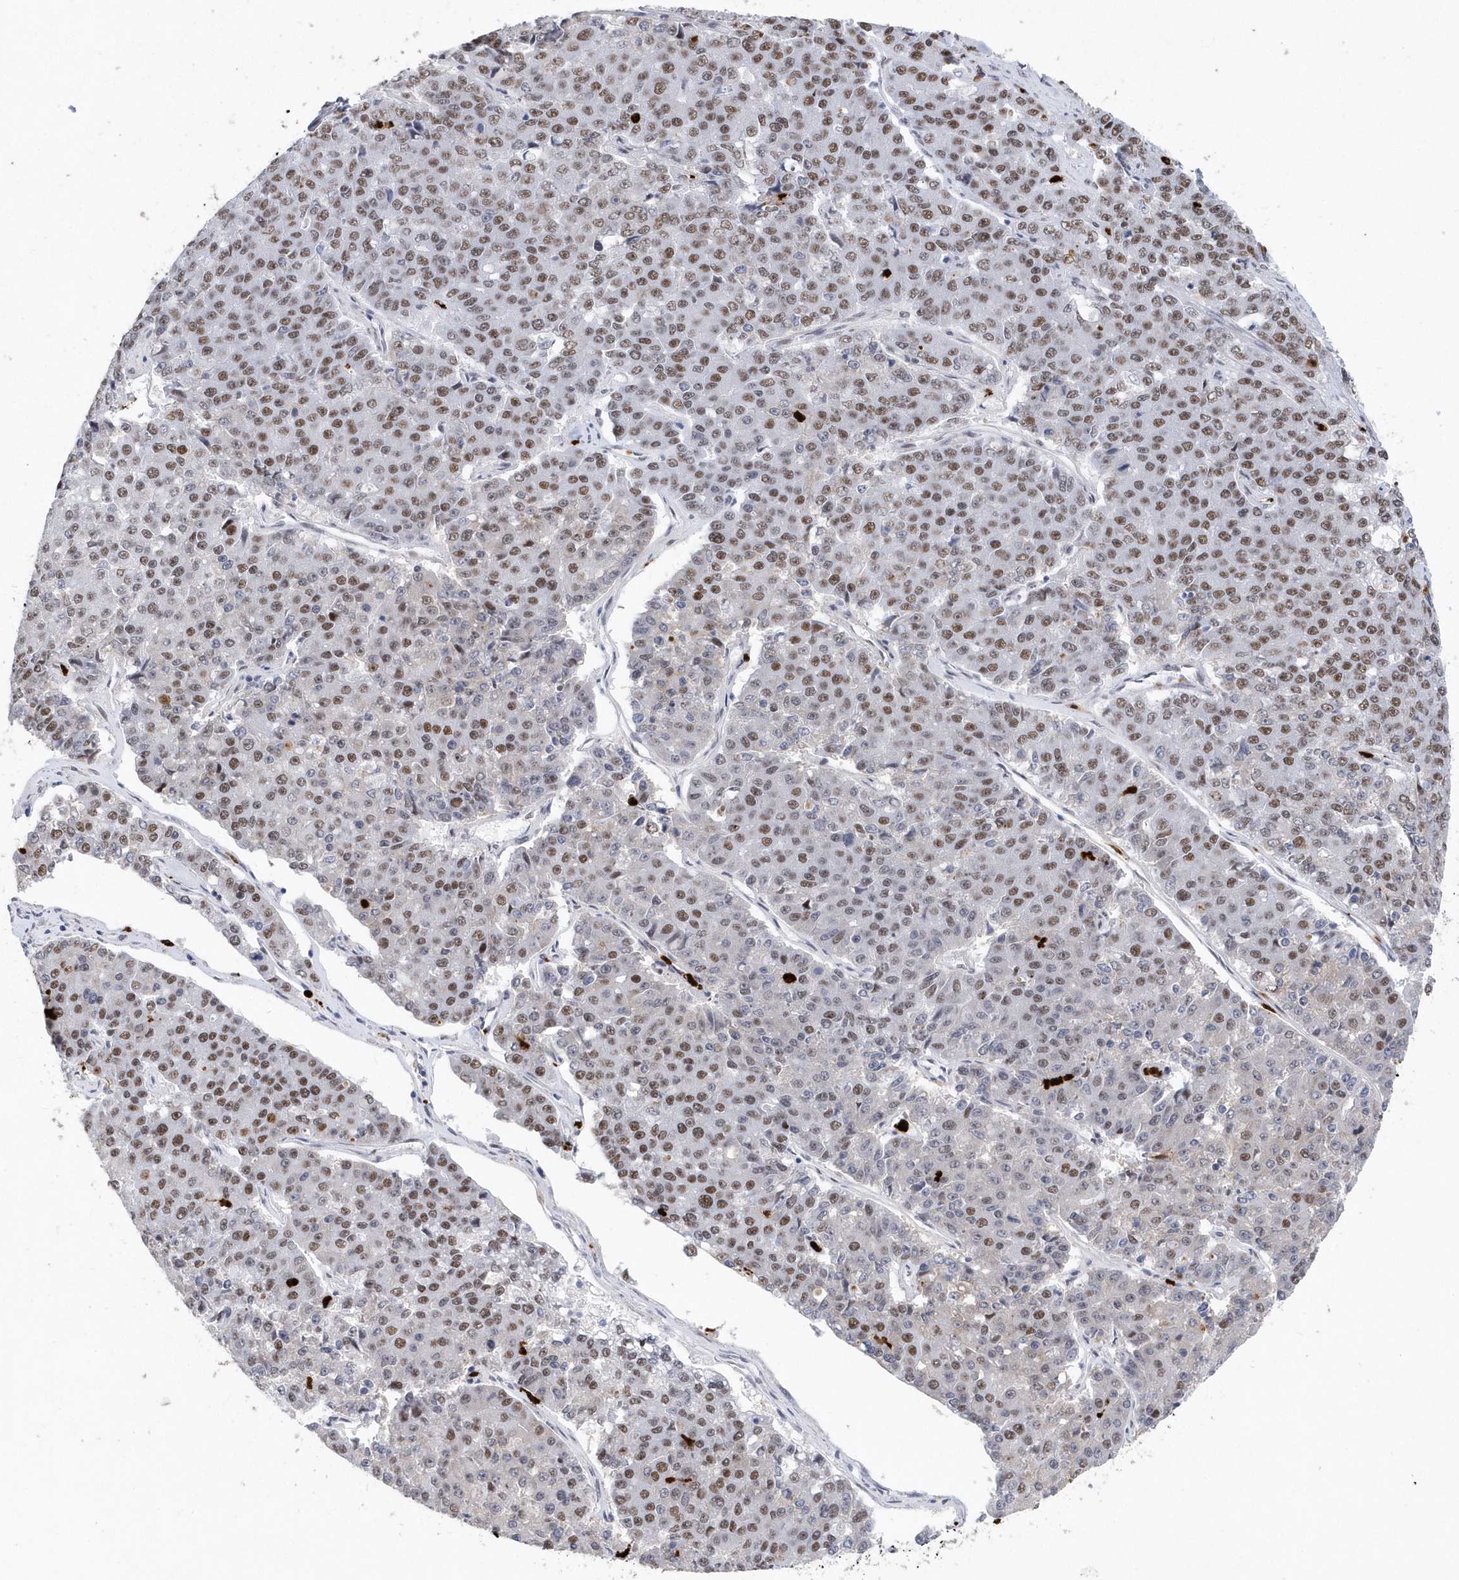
{"staining": {"intensity": "moderate", "quantity": ">75%", "location": "nuclear"}, "tissue": "pancreatic cancer", "cell_type": "Tumor cells", "image_type": "cancer", "snomed": [{"axis": "morphology", "description": "Adenocarcinoma, NOS"}, {"axis": "topography", "description": "Pancreas"}], "caption": "Pancreatic adenocarcinoma stained with a protein marker displays moderate staining in tumor cells.", "gene": "RPP30", "patient": {"sex": "male", "age": 50}}